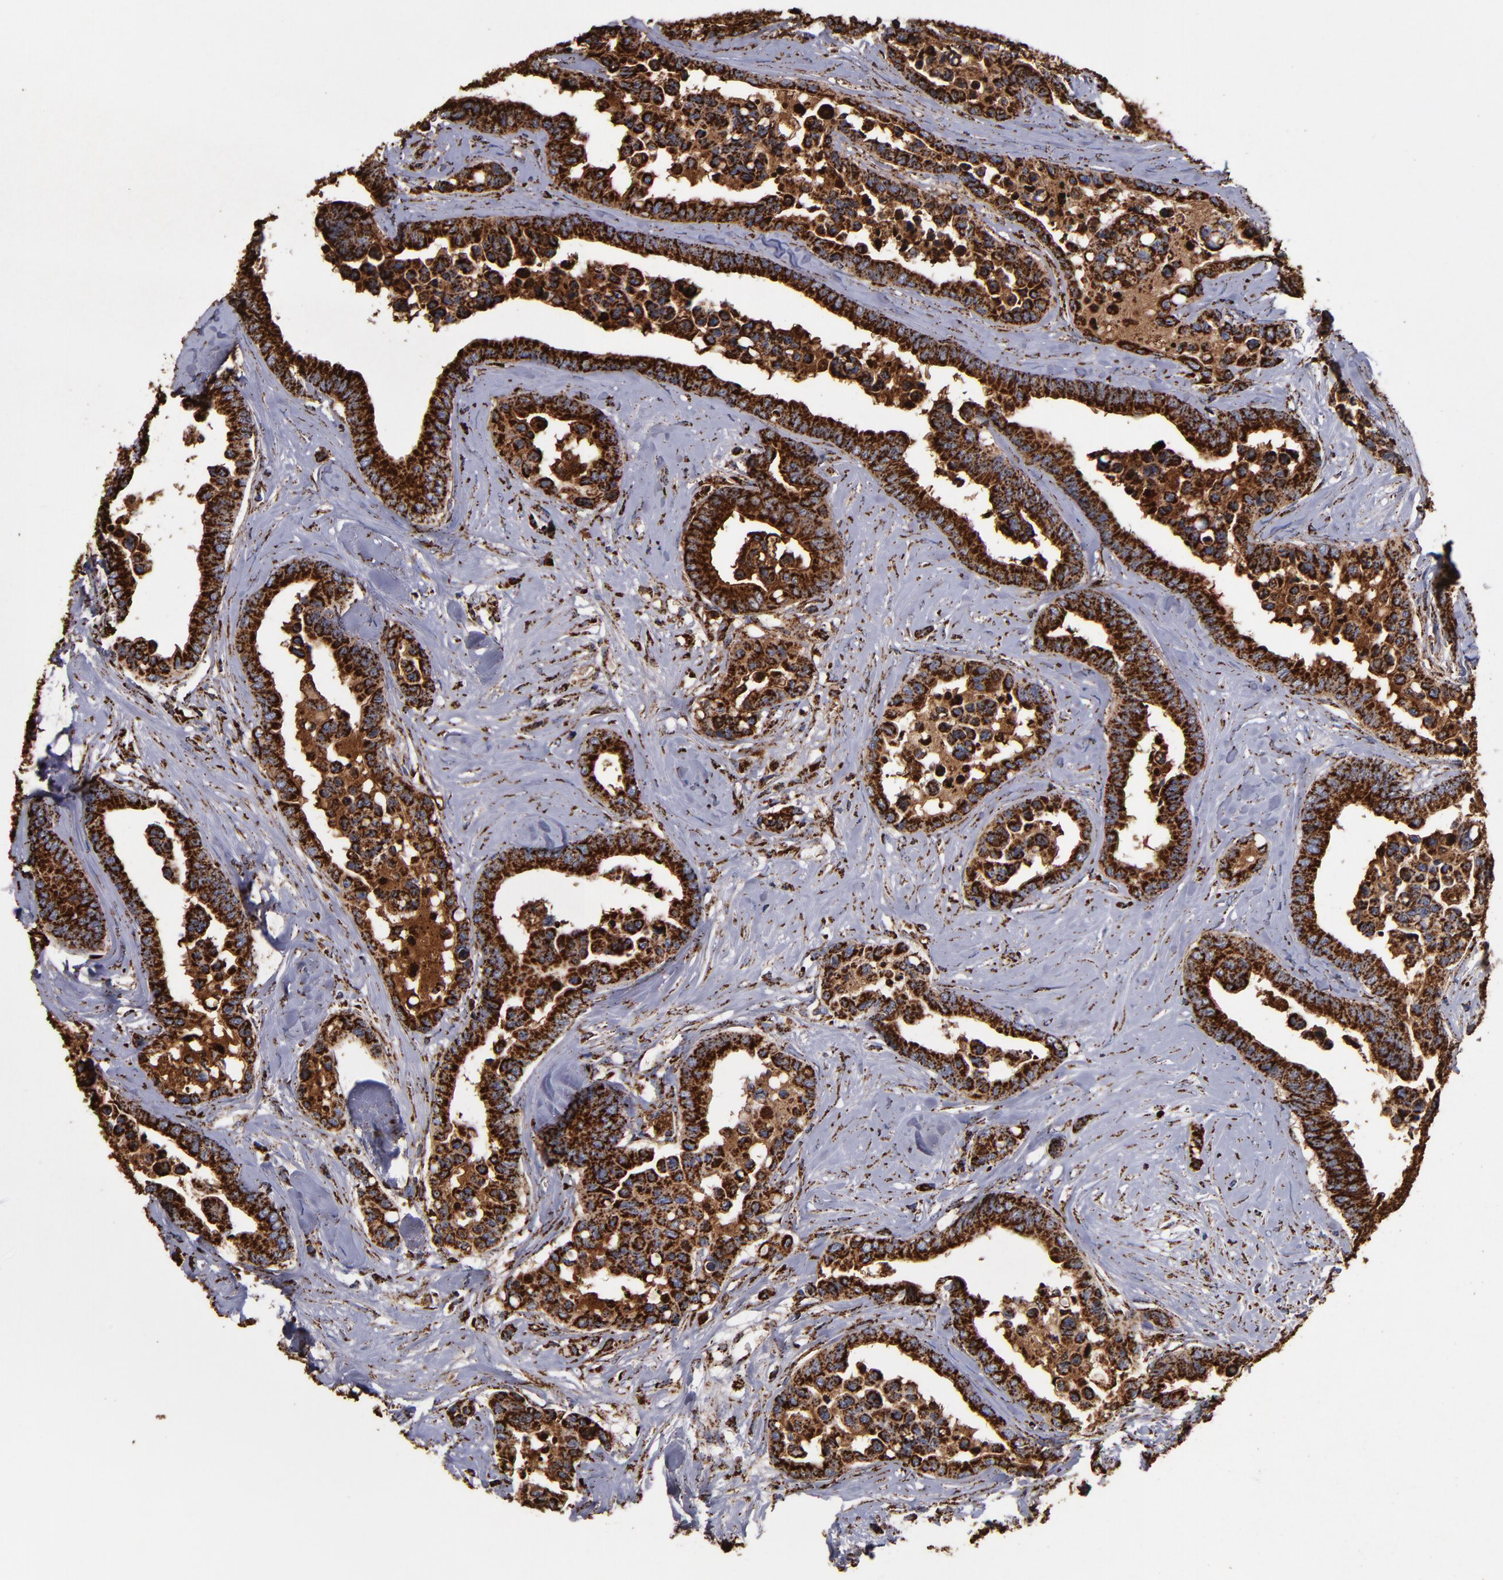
{"staining": {"intensity": "strong", "quantity": ">75%", "location": "cytoplasmic/membranous"}, "tissue": "colorectal cancer", "cell_type": "Tumor cells", "image_type": "cancer", "snomed": [{"axis": "morphology", "description": "Adenocarcinoma, NOS"}, {"axis": "topography", "description": "Colon"}], "caption": "The histopathology image exhibits staining of colorectal adenocarcinoma, revealing strong cytoplasmic/membranous protein staining (brown color) within tumor cells.", "gene": "SOD2", "patient": {"sex": "male", "age": 82}}